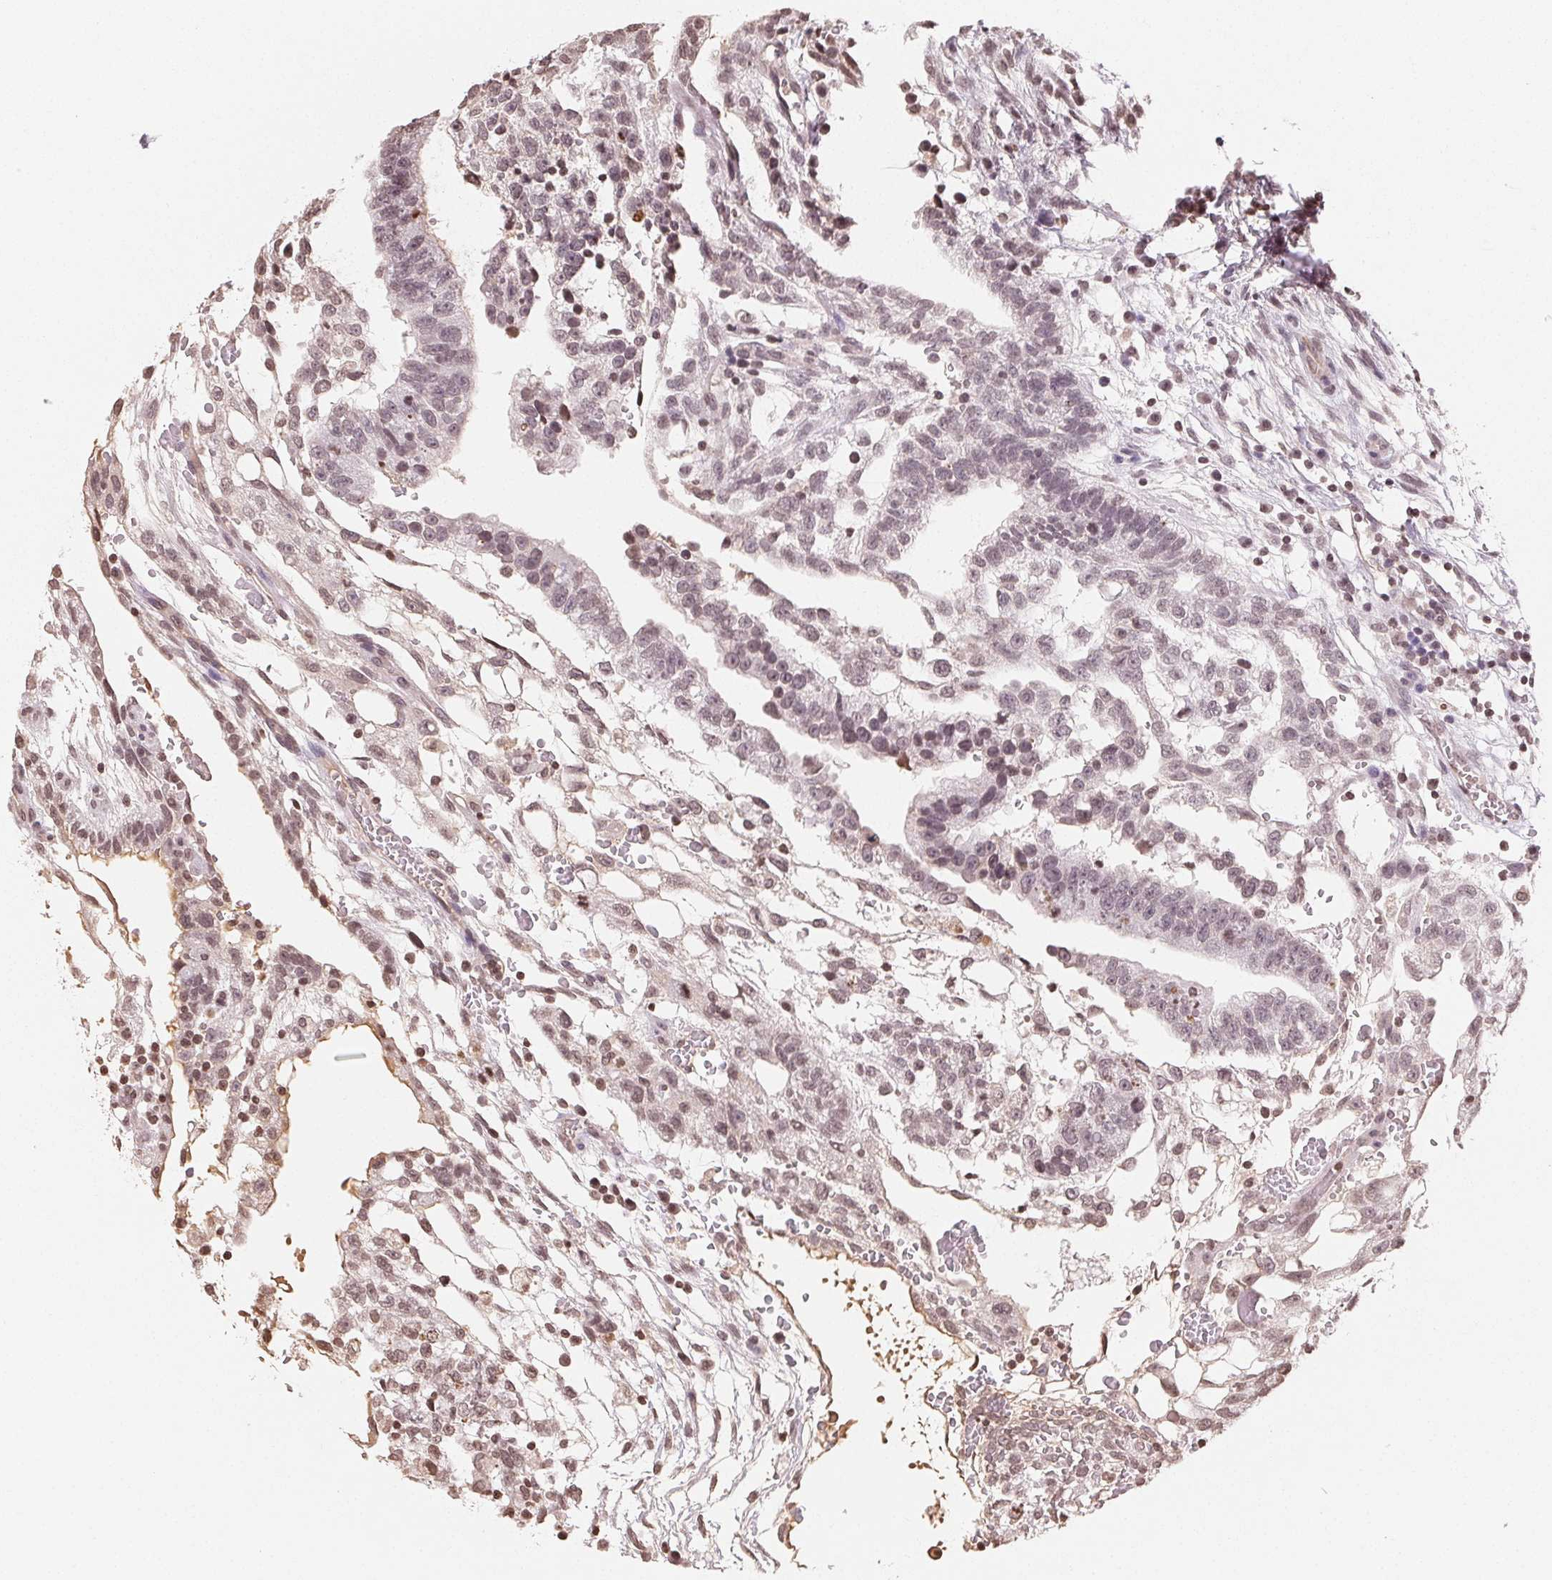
{"staining": {"intensity": "weak", "quantity": "25%-75%", "location": "nuclear"}, "tissue": "testis cancer", "cell_type": "Tumor cells", "image_type": "cancer", "snomed": [{"axis": "morphology", "description": "Normal tissue, NOS"}, {"axis": "morphology", "description": "Carcinoma, Embryonal, NOS"}, {"axis": "topography", "description": "Testis"}], "caption": "Protein expression analysis of testis cancer (embryonal carcinoma) demonstrates weak nuclear staining in approximately 25%-75% of tumor cells.", "gene": "TBP", "patient": {"sex": "male", "age": 32}}